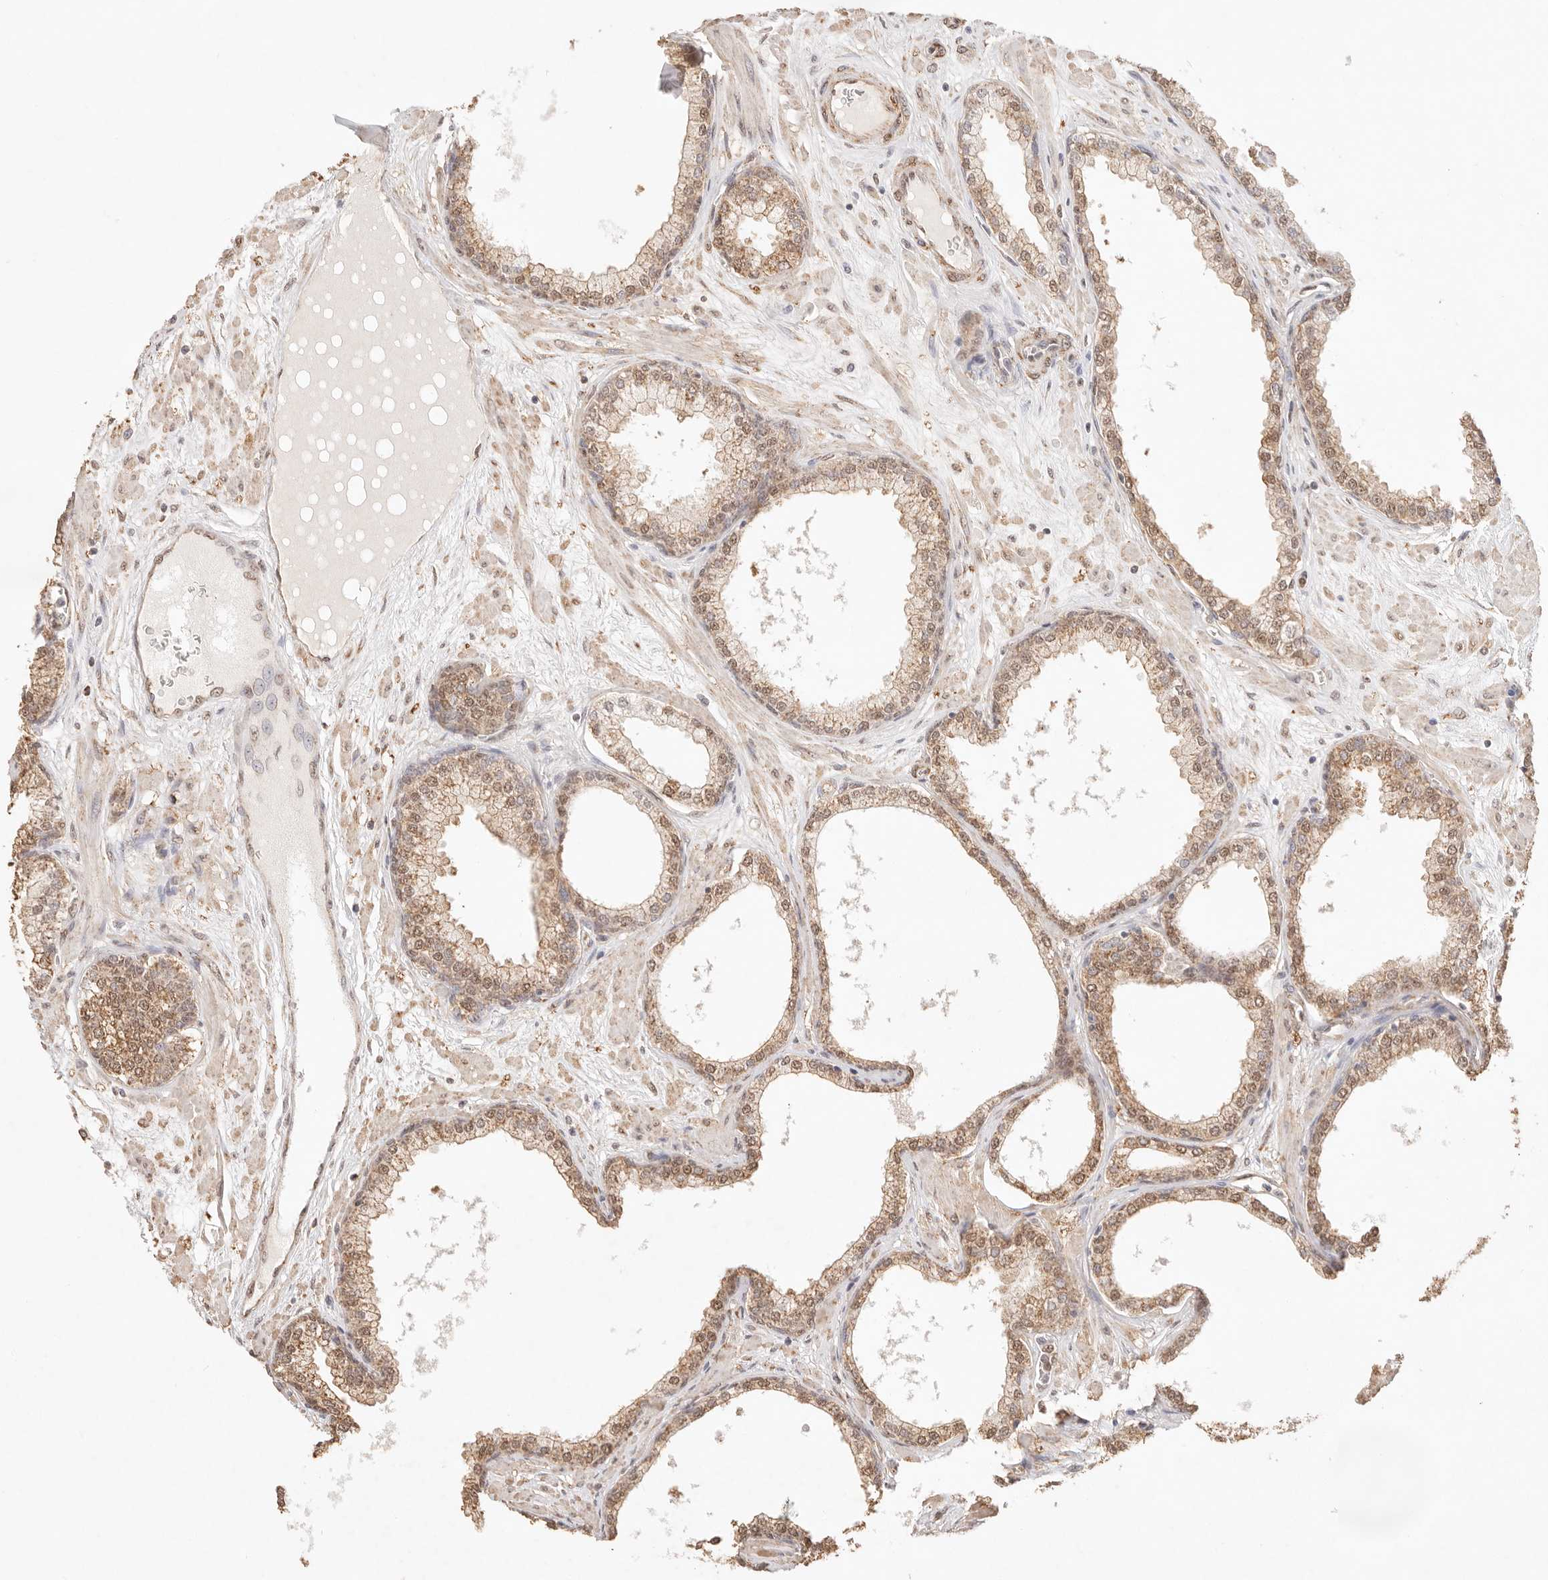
{"staining": {"intensity": "moderate", "quantity": ">75%", "location": "cytoplasmic/membranous,nuclear"}, "tissue": "prostate", "cell_type": "Glandular cells", "image_type": "normal", "snomed": [{"axis": "morphology", "description": "Normal tissue, NOS"}, {"axis": "morphology", "description": "Urothelial carcinoma, Low grade"}, {"axis": "topography", "description": "Urinary bladder"}, {"axis": "topography", "description": "Prostate"}], "caption": "Glandular cells demonstrate moderate cytoplasmic/membranous,nuclear expression in approximately >75% of cells in normal prostate.", "gene": "IL1R2", "patient": {"sex": "male", "age": 60}}